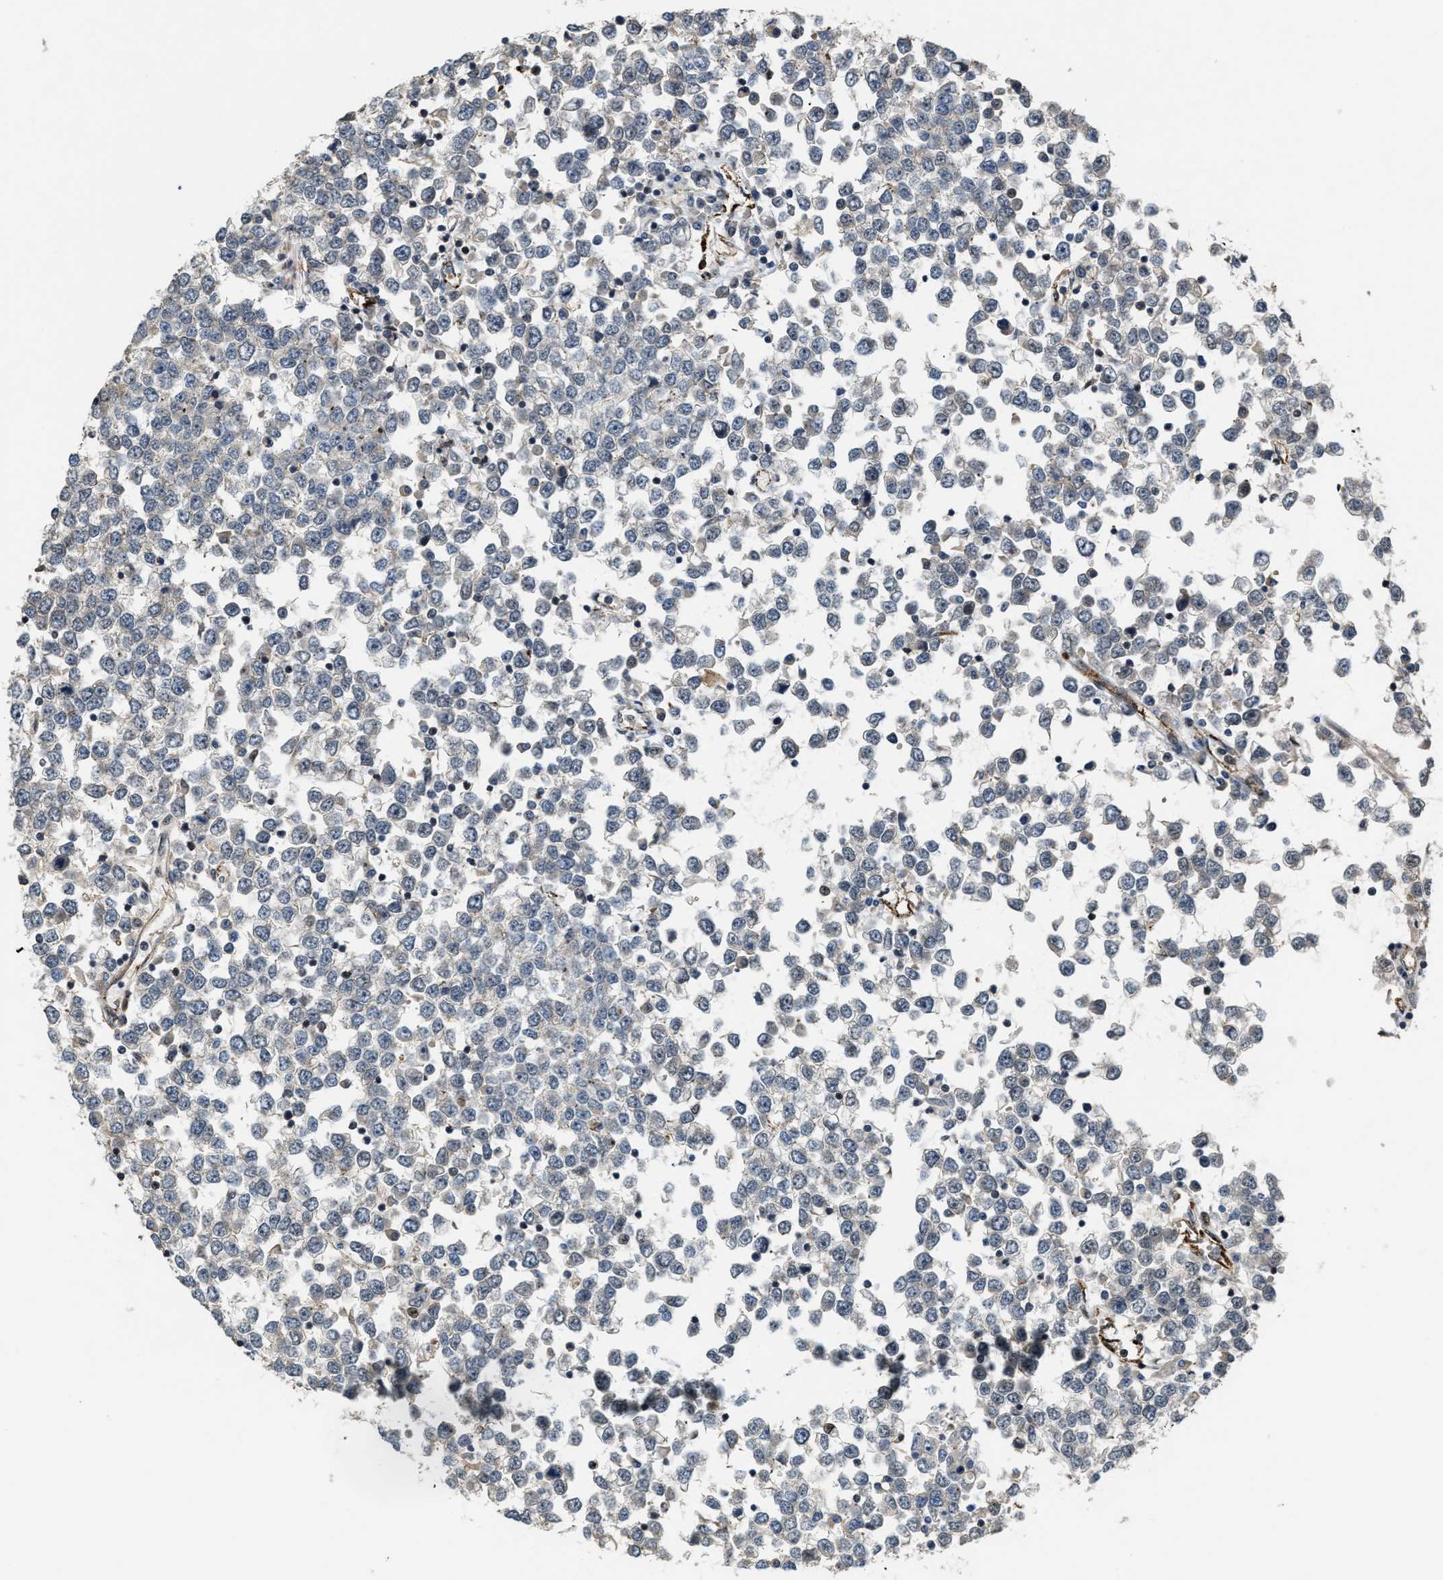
{"staining": {"intensity": "negative", "quantity": "none", "location": "none"}, "tissue": "testis cancer", "cell_type": "Tumor cells", "image_type": "cancer", "snomed": [{"axis": "morphology", "description": "Seminoma, NOS"}, {"axis": "topography", "description": "Testis"}], "caption": "Protein analysis of testis seminoma reveals no significant positivity in tumor cells. (DAB immunohistochemistry, high magnification).", "gene": "DPF2", "patient": {"sex": "male", "age": 65}}